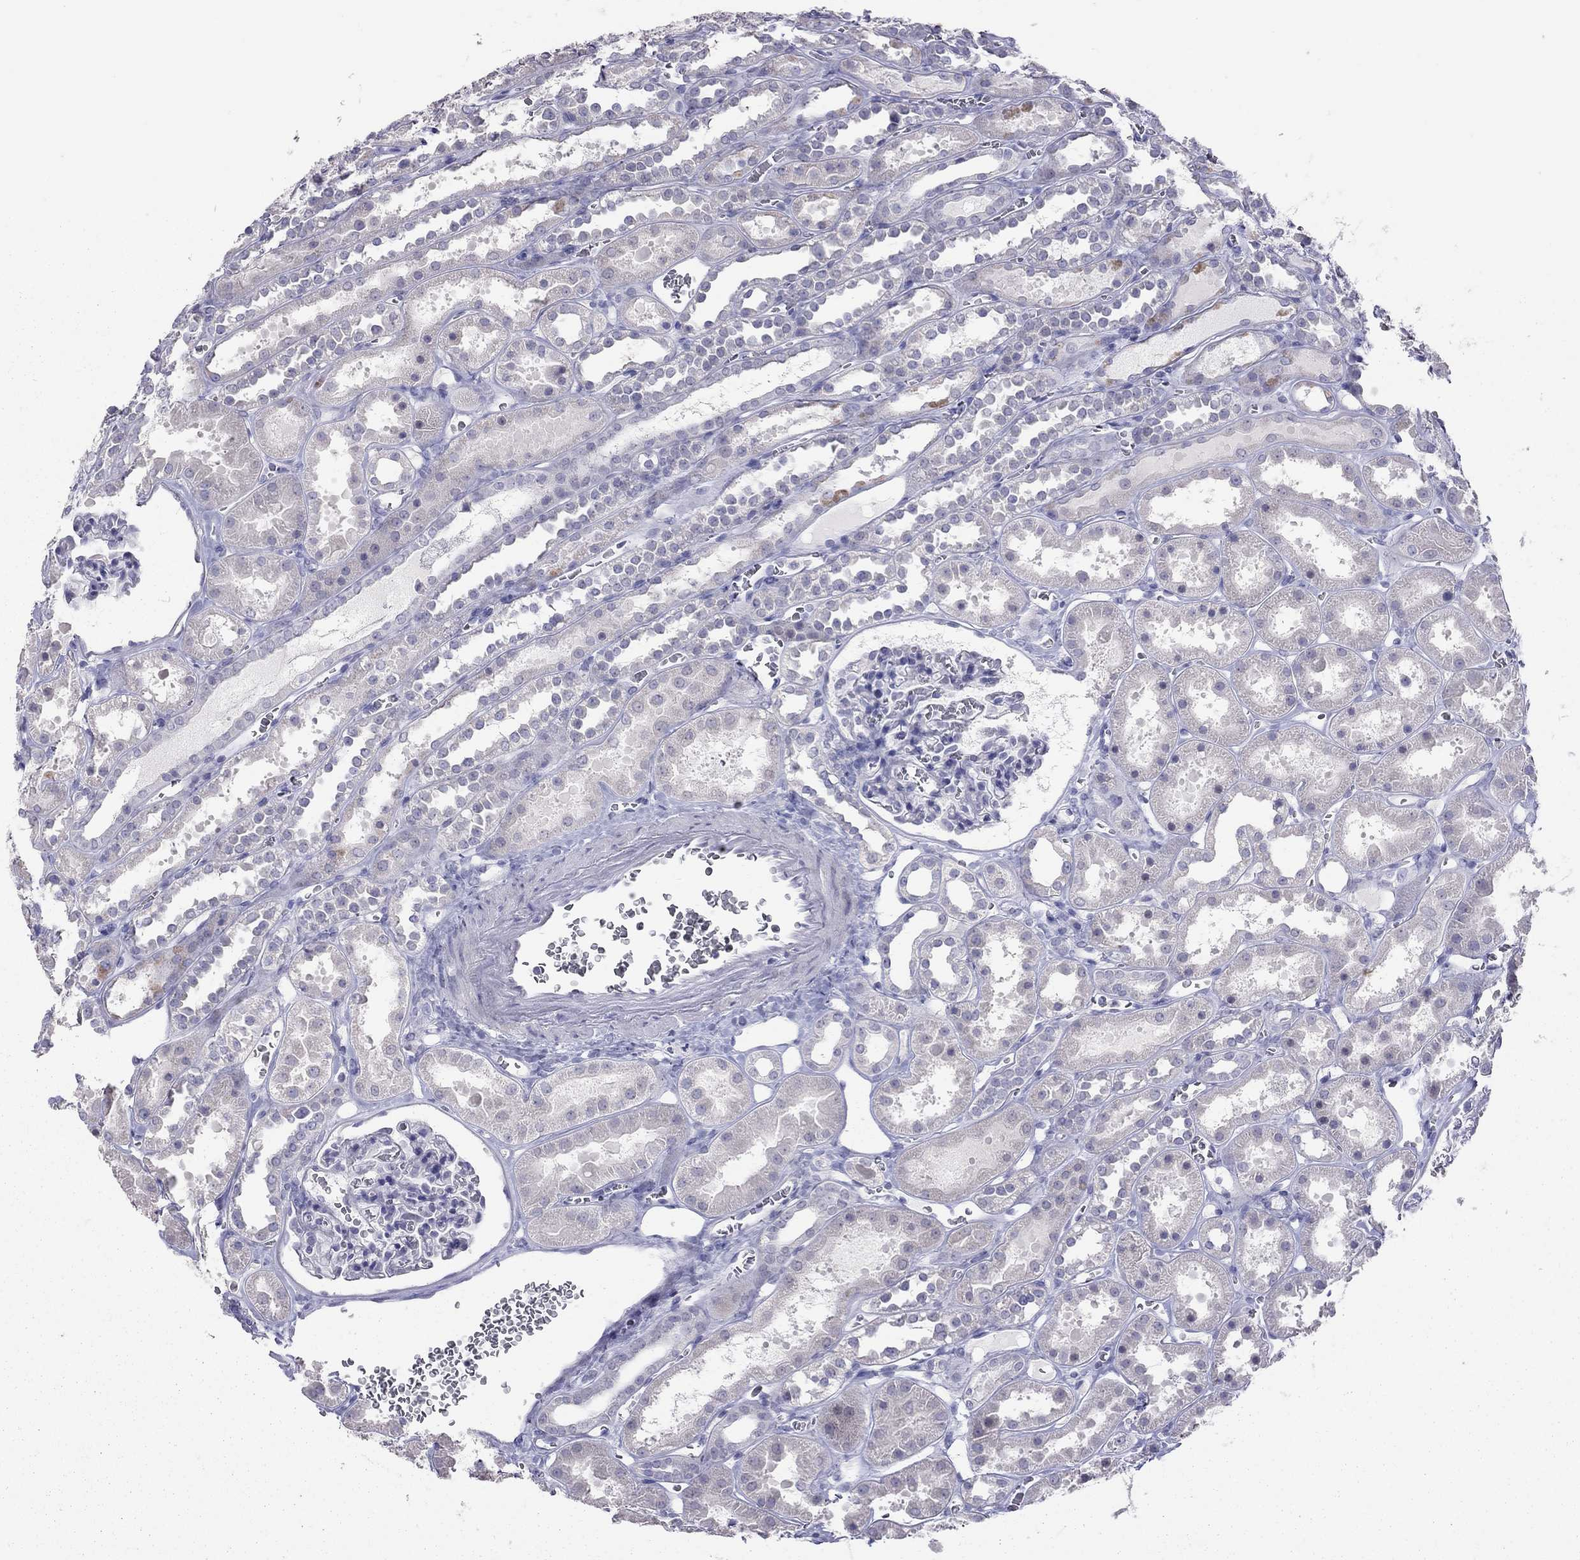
{"staining": {"intensity": "negative", "quantity": "none", "location": "none"}, "tissue": "kidney", "cell_type": "Cells in glomeruli", "image_type": "normal", "snomed": [{"axis": "morphology", "description": "Normal tissue, NOS"}, {"axis": "topography", "description": "Kidney"}], "caption": "This is an immunohistochemistry image of unremarkable kidney. There is no staining in cells in glomeruli.", "gene": "MUC16", "patient": {"sex": "female", "age": 41}}